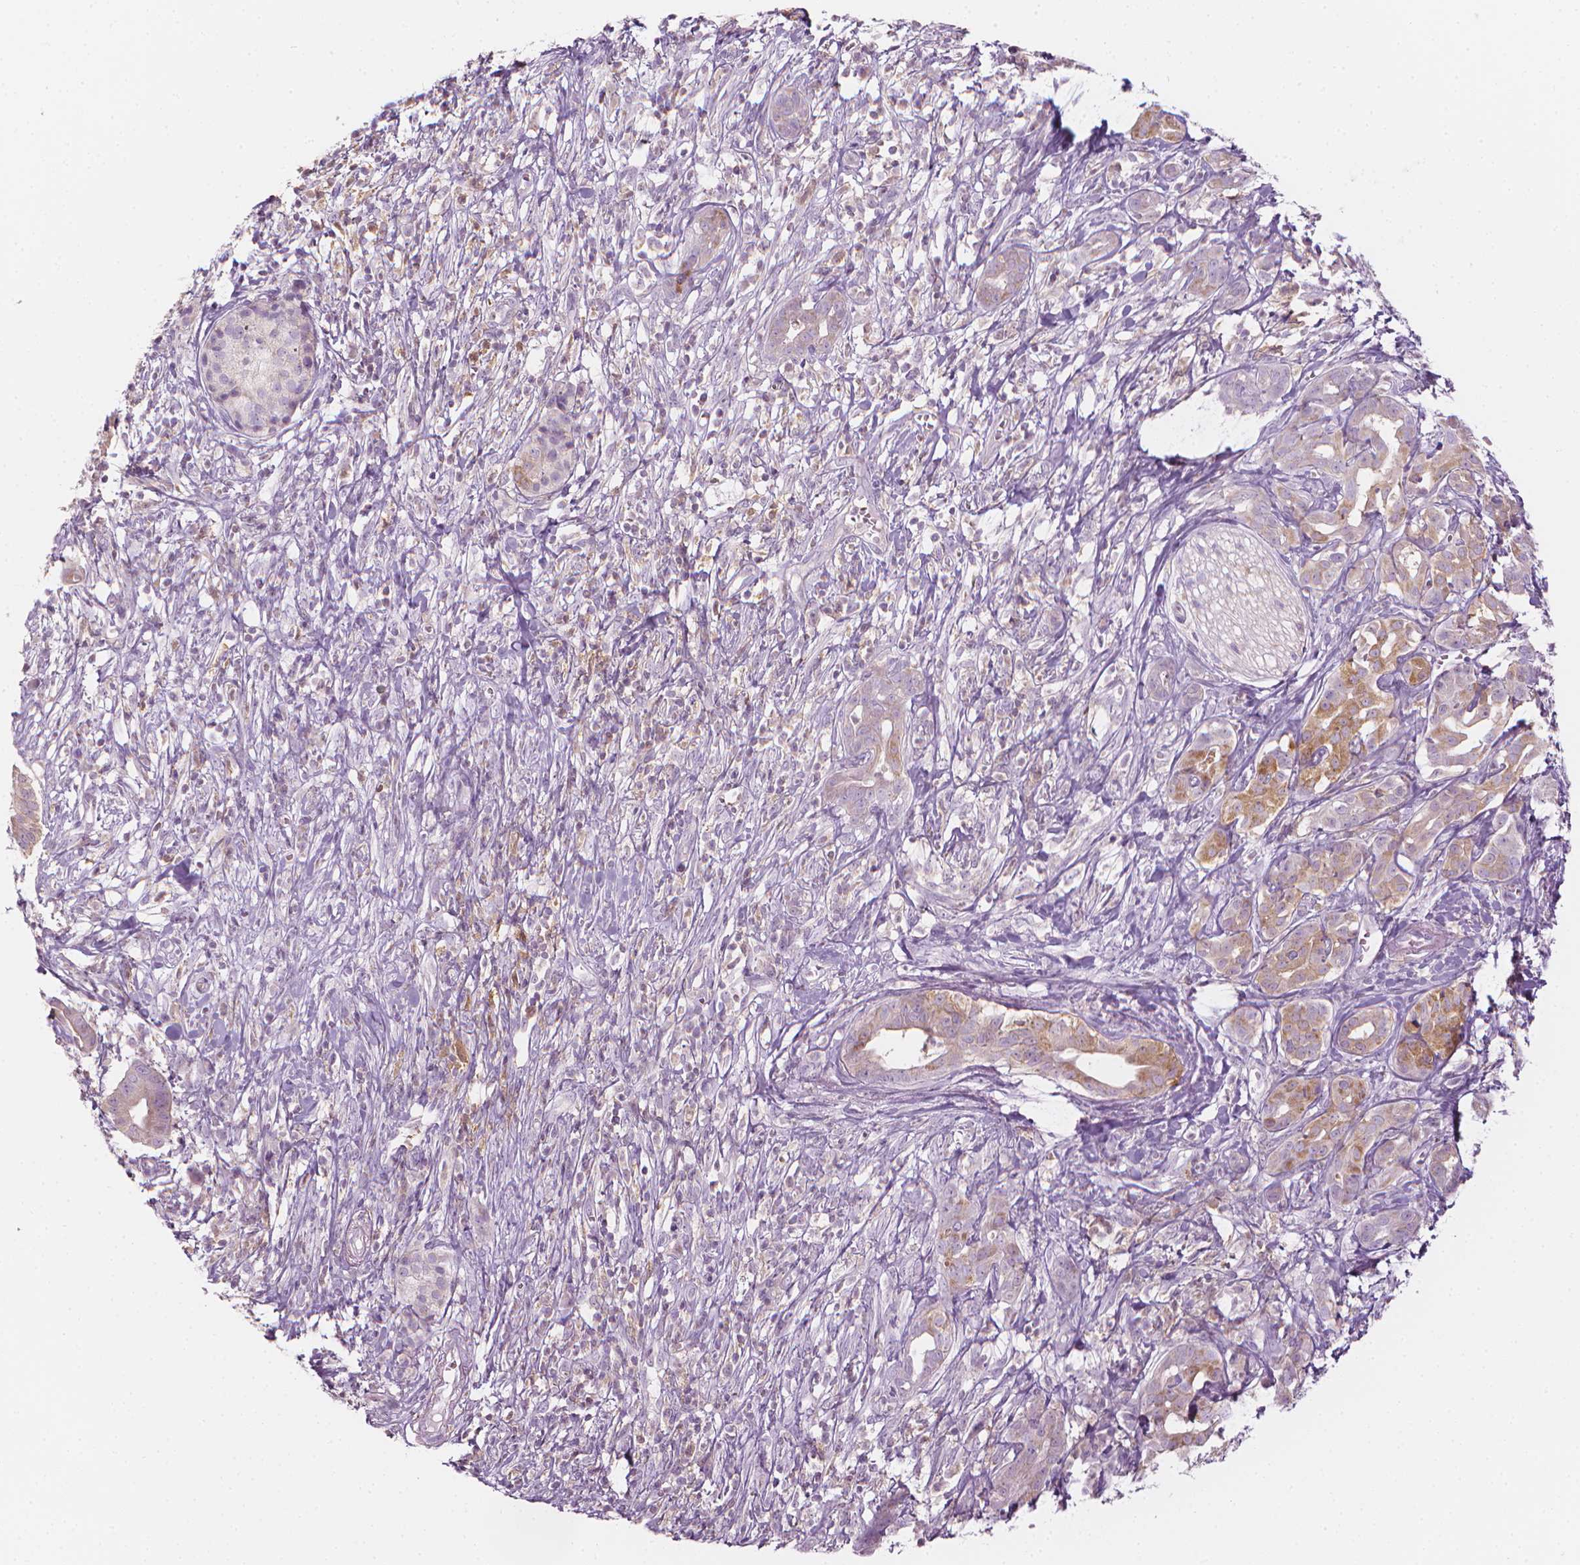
{"staining": {"intensity": "weak", "quantity": "25%-75%", "location": "cytoplasmic/membranous"}, "tissue": "pancreatic cancer", "cell_type": "Tumor cells", "image_type": "cancer", "snomed": [{"axis": "morphology", "description": "Adenocarcinoma, NOS"}, {"axis": "topography", "description": "Pancreas"}], "caption": "Pancreatic adenocarcinoma tissue displays weak cytoplasmic/membranous positivity in about 25%-75% of tumor cells (brown staining indicates protein expression, while blue staining denotes nuclei).", "gene": "SHMT1", "patient": {"sex": "male", "age": 61}}